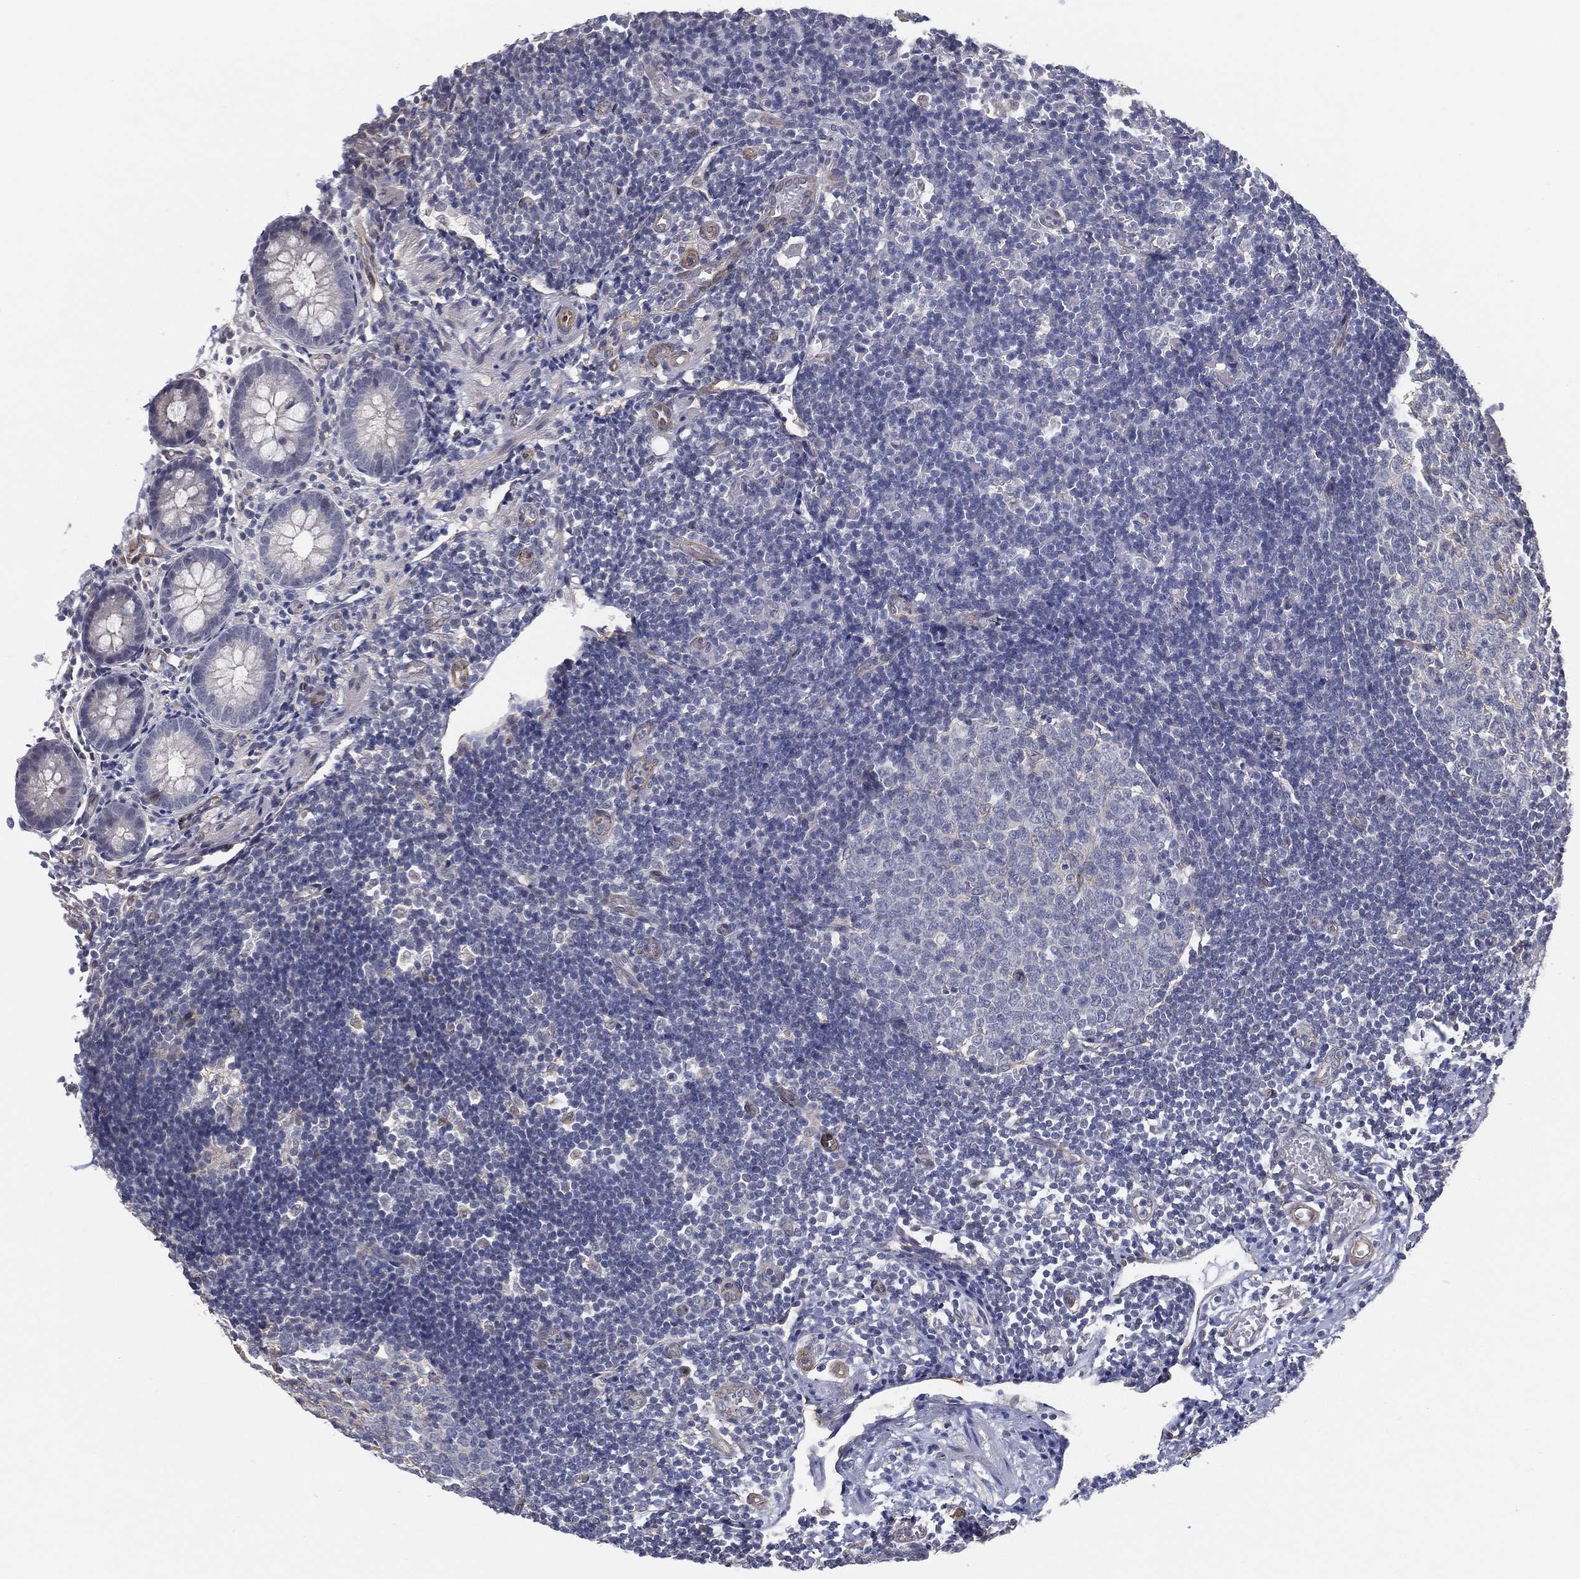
{"staining": {"intensity": "negative", "quantity": "none", "location": "none"}, "tissue": "appendix", "cell_type": "Glandular cells", "image_type": "normal", "snomed": [{"axis": "morphology", "description": "Normal tissue, NOS"}, {"axis": "topography", "description": "Appendix"}], "caption": "IHC micrograph of unremarkable appendix: appendix stained with DAB (3,3'-diaminobenzidine) shows no significant protein positivity in glandular cells.", "gene": "LRRC56", "patient": {"sex": "female", "age": 40}}